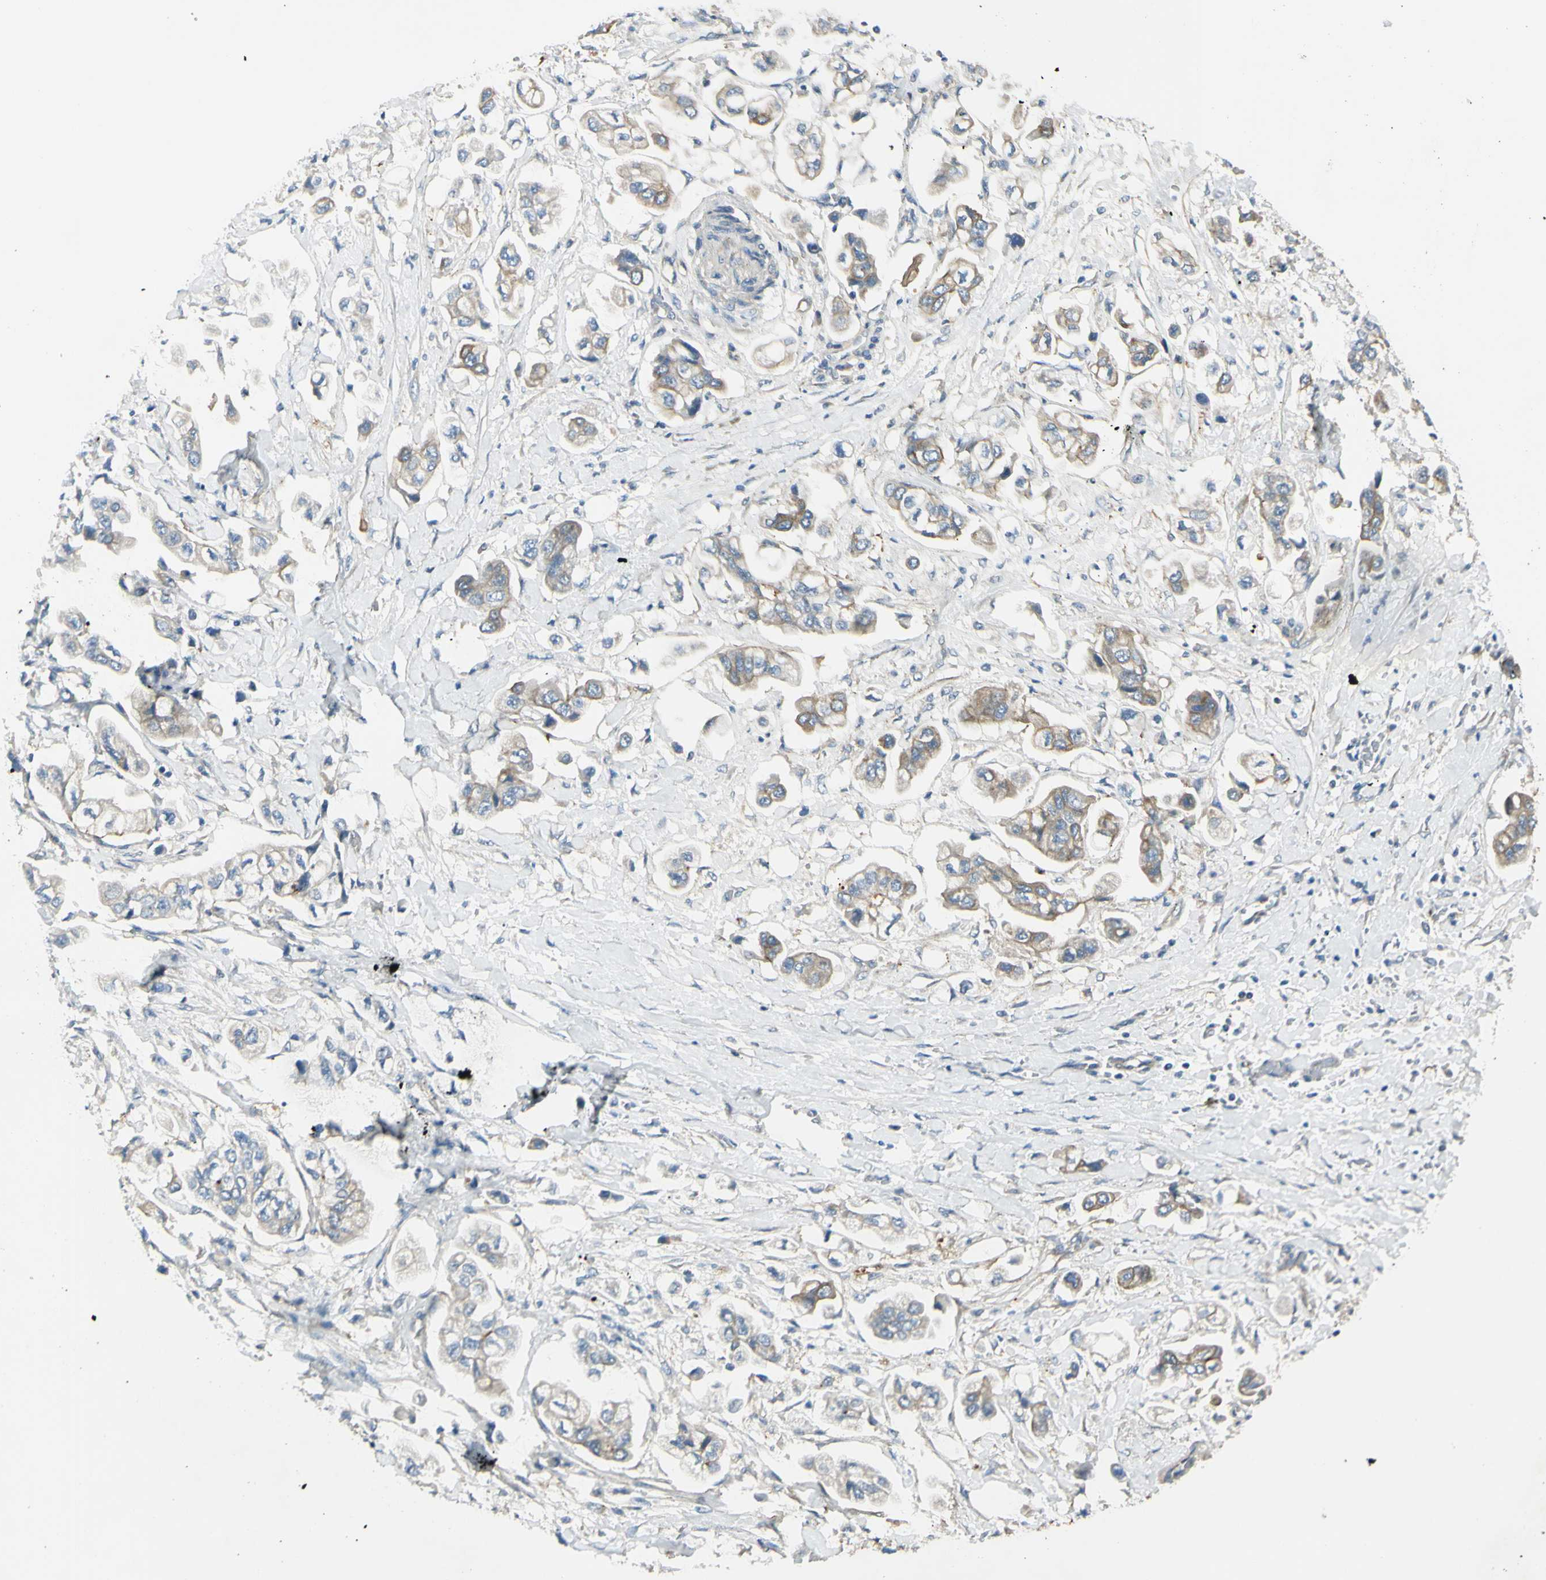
{"staining": {"intensity": "moderate", "quantity": ">75%", "location": "cytoplasmic/membranous"}, "tissue": "stomach cancer", "cell_type": "Tumor cells", "image_type": "cancer", "snomed": [{"axis": "morphology", "description": "Adenocarcinoma, NOS"}, {"axis": "topography", "description": "Stomach"}], "caption": "Brown immunohistochemical staining in human stomach adenocarcinoma exhibits moderate cytoplasmic/membranous positivity in approximately >75% of tumor cells.", "gene": "LAMA3", "patient": {"sex": "male", "age": 62}}